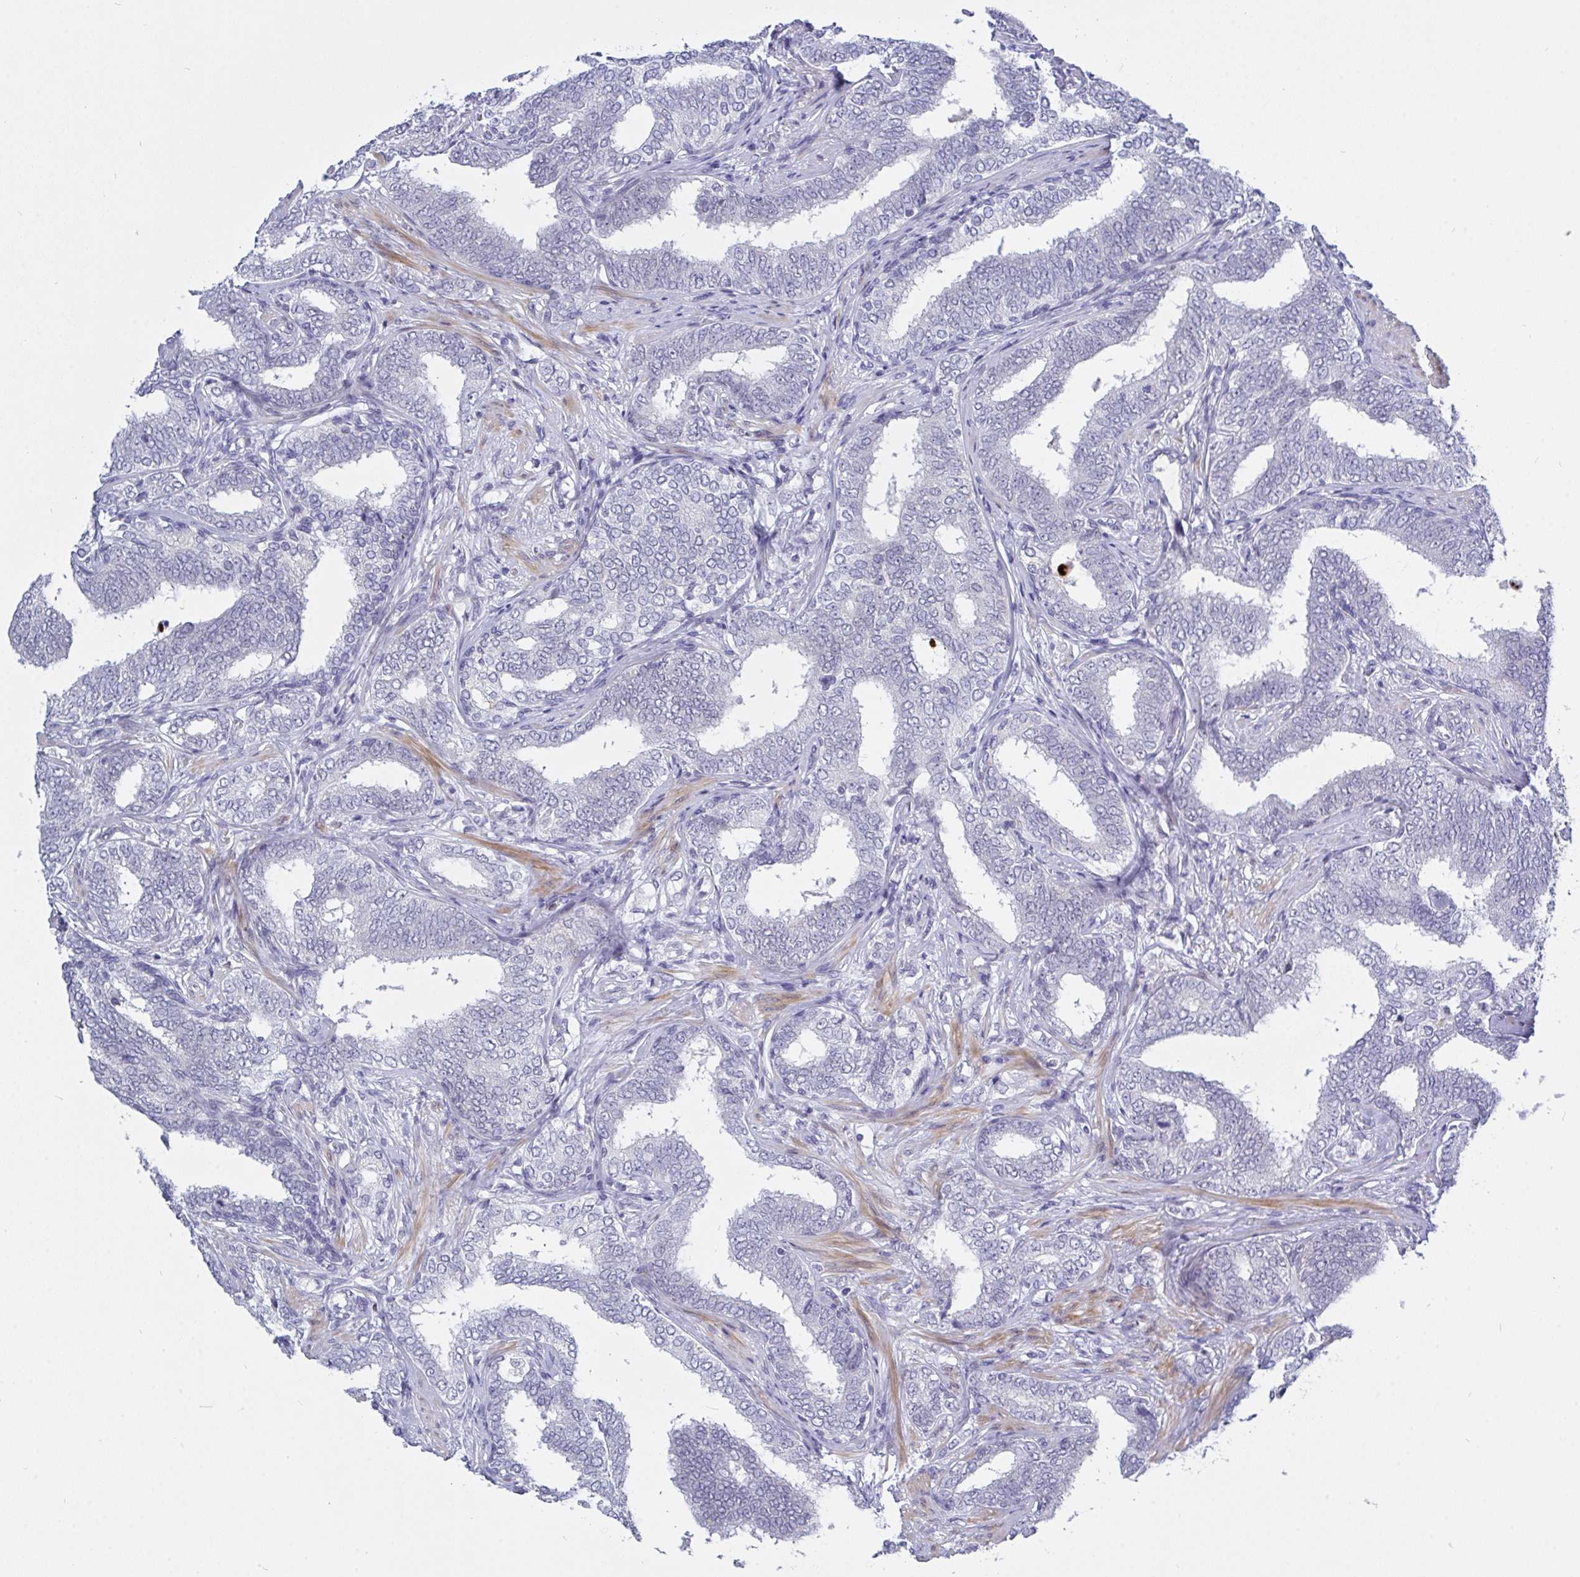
{"staining": {"intensity": "negative", "quantity": "none", "location": "none"}, "tissue": "prostate cancer", "cell_type": "Tumor cells", "image_type": "cancer", "snomed": [{"axis": "morphology", "description": "Adenocarcinoma, High grade"}, {"axis": "topography", "description": "Prostate"}], "caption": "A micrograph of human prostate high-grade adenocarcinoma is negative for staining in tumor cells.", "gene": "FBXL22", "patient": {"sex": "male", "age": 72}}